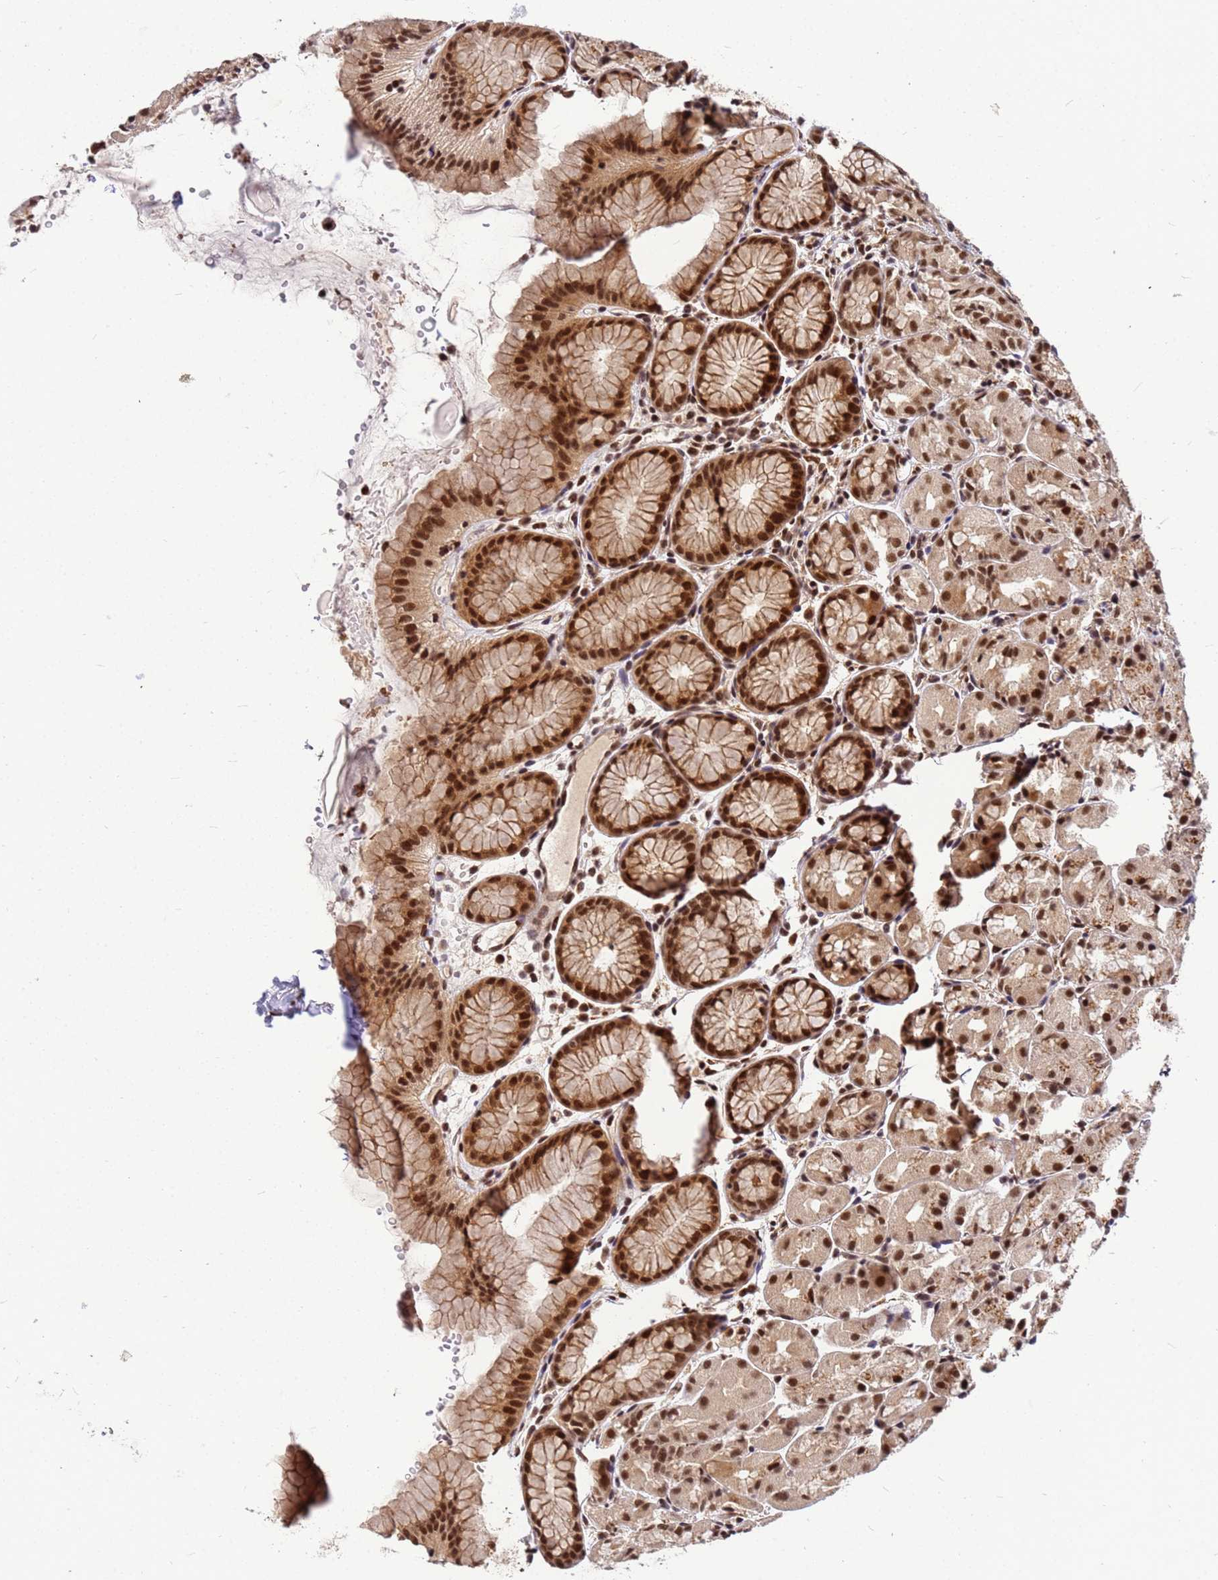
{"staining": {"intensity": "strong", "quantity": ">75%", "location": "nuclear"}, "tissue": "stomach", "cell_type": "Glandular cells", "image_type": "normal", "snomed": [{"axis": "morphology", "description": "Normal tissue, NOS"}, {"axis": "topography", "description": "Stomach, upper"}], "caption": "Stomach stained for a protein (brown) displays strong nuclear positive expression in approximately >75% of glandular cells.", "gene": "NCBP2", "patient": {"sex": "male", "age": 47}}